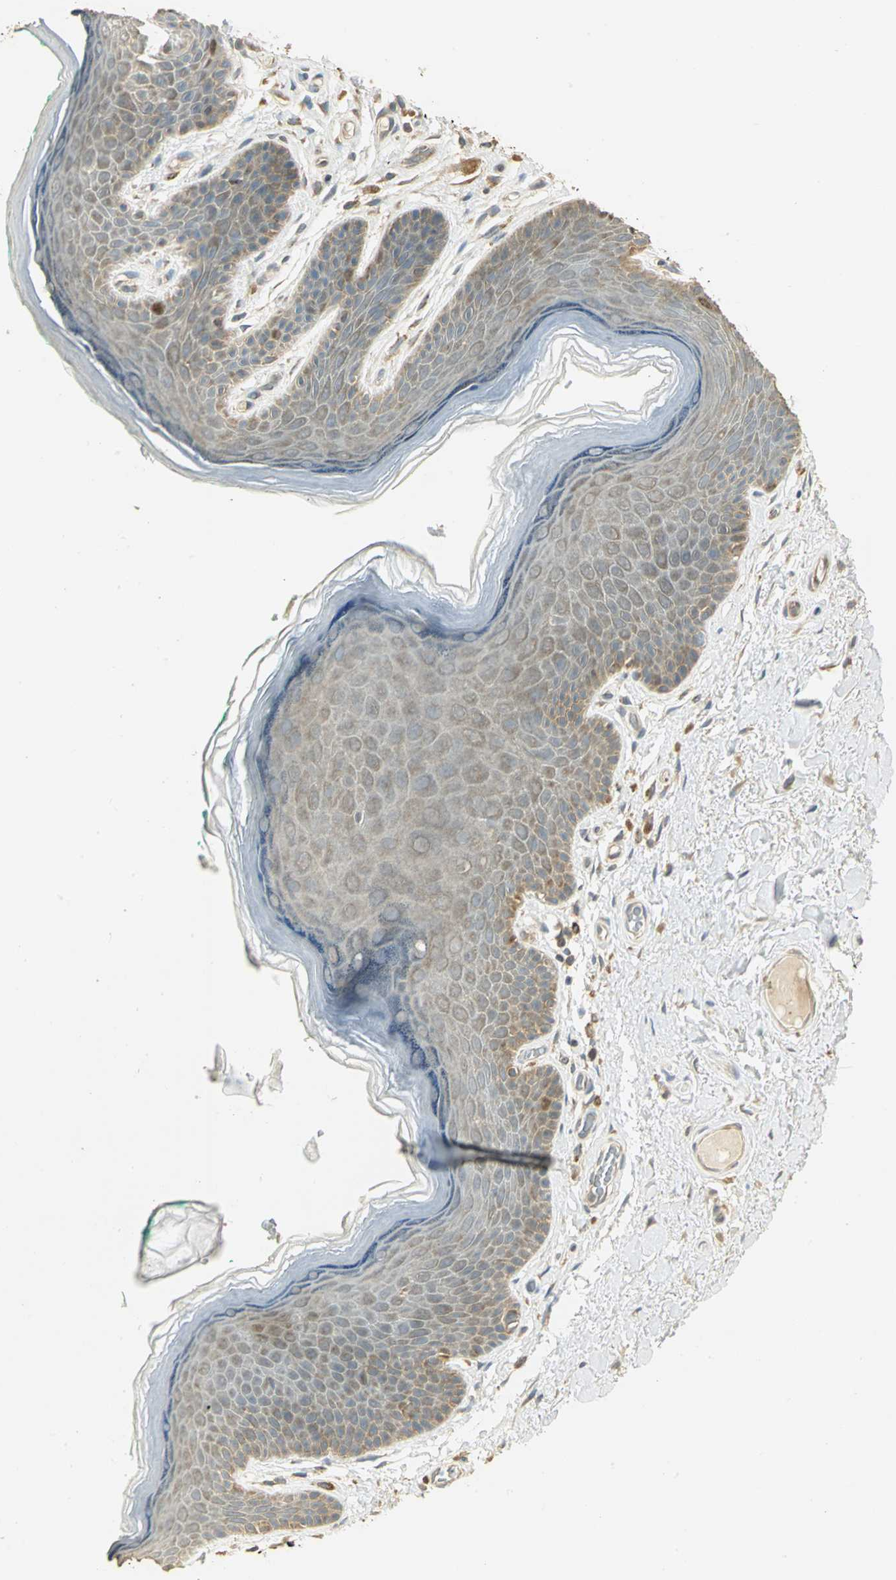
{"staining": {"intensity": "moderate", "quantity": ">75%", "location": "cytoplasmic/membranous"}, "tissue": "skin", "cell_type": "Epidermal cells", "image_type": "normal", "snomed": [{"axis": "morphology", "description": "Normal tissue, NOS"}, {"axis": "topography", "description": "Anal"}], "caption": "Immunohistochemical staining of unremarkable human skin displays medium levels of moderate cytoplasmic/membranous expression in approximately >75% of epidermal cells. (Stains: DAB in brown, nuclei in blue, Microscopy: brightfield microscopy at high magnification).", "gene": "RARS1", "patient": {"sex": "male", "age": 74}}